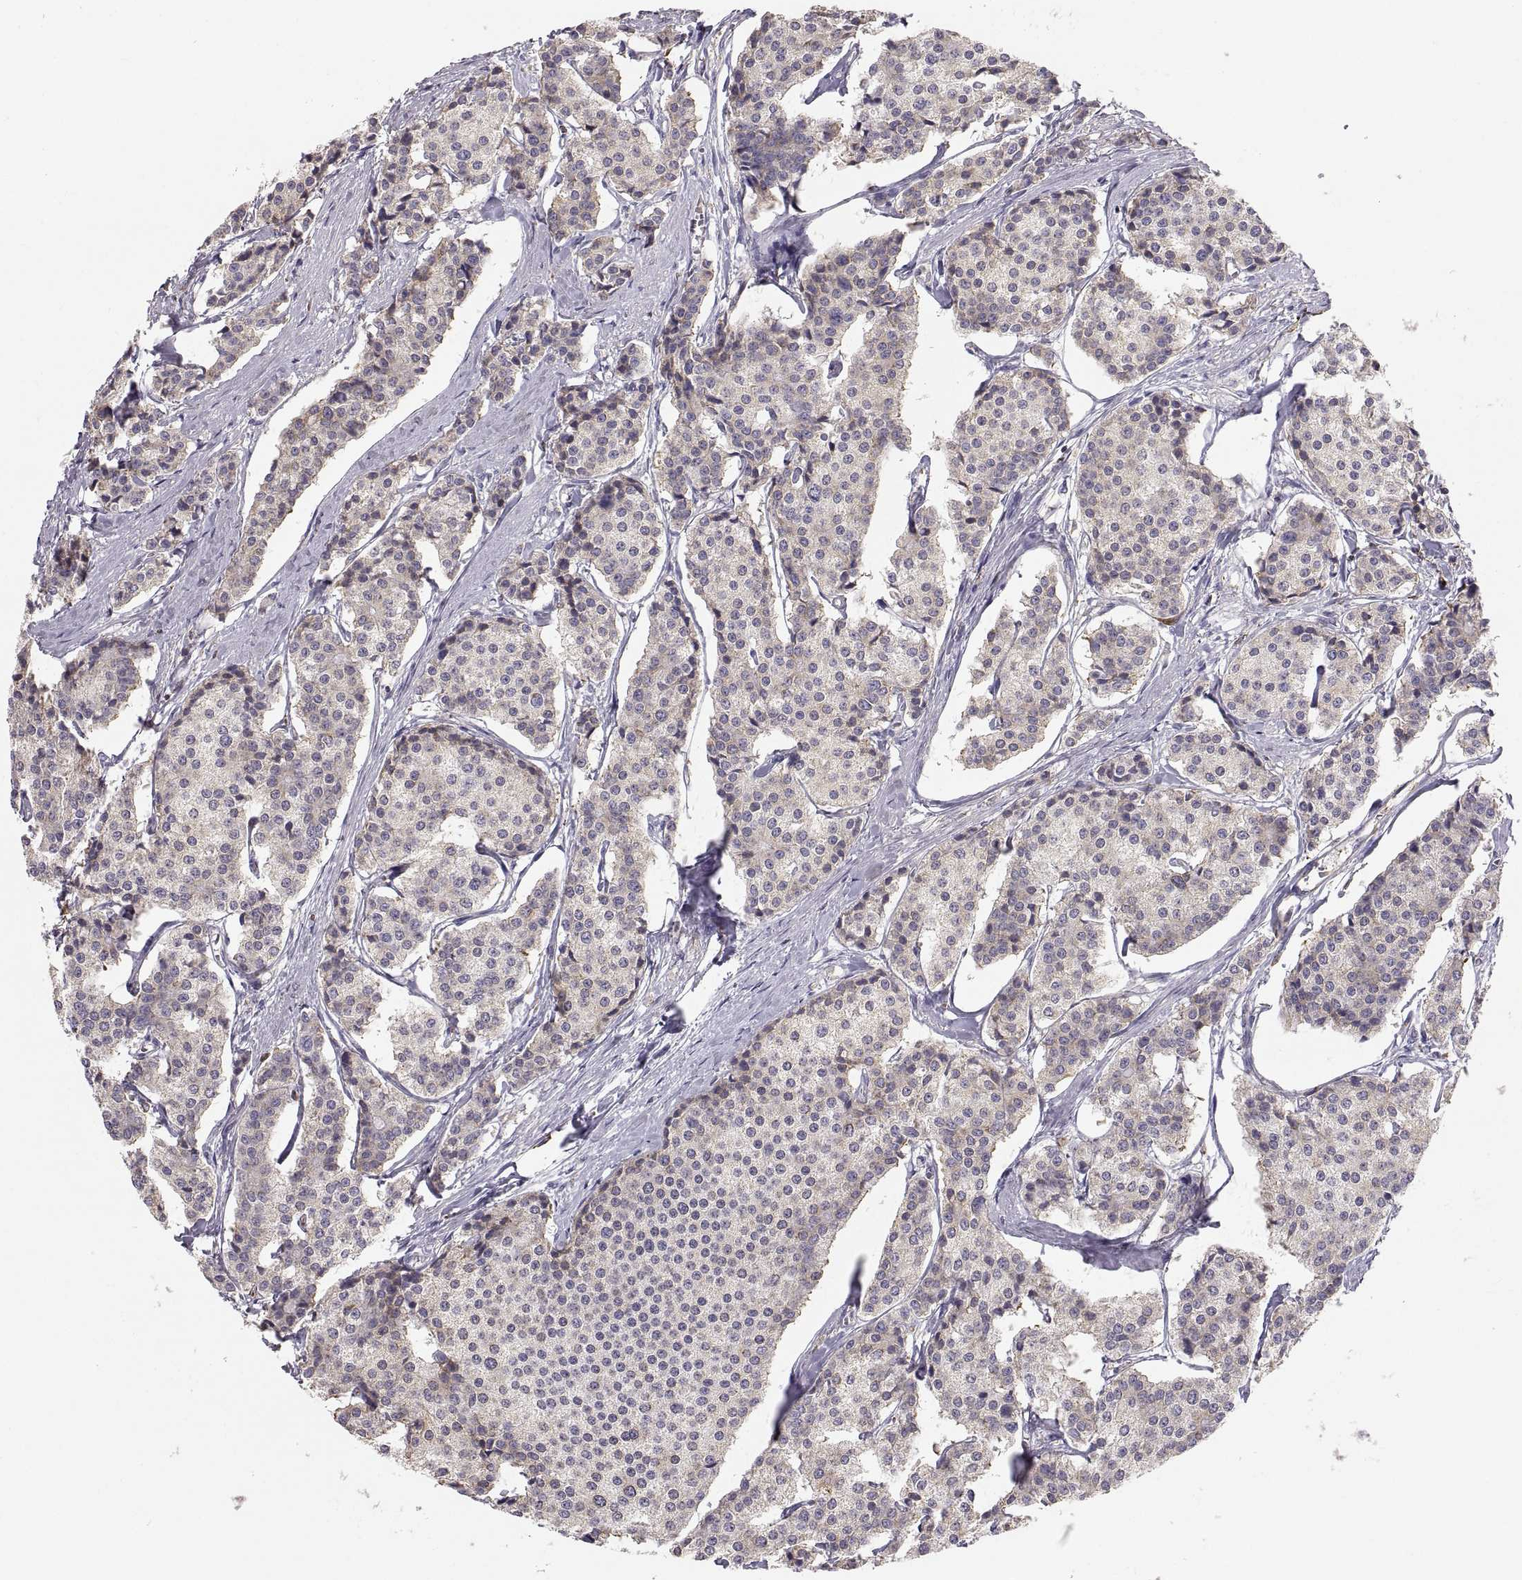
{"staining": {"intensity": "weak", "quantity": "<25%", "location": "cytoplasmic/membranous"}, "tissue": "carcinoid", "cell_type": "Tumor cells", "image_type": "cancer", "snomed": [{"axis": "morphology", "description": "Carcinoid, malignant, NOS"}, {"axis": "topography", "description": "Small intestine"}], "caption": "Protein analysis of malignant carcinoid shows no significant staining in tumor cells. The staining is performed using DAB (3,3'-diaminobenzidine) brown chromogen with nuclei counter-stained in using hematoxylin.", "gene": "ERO1A", "patient": {"sex": "female", "age": 65}}